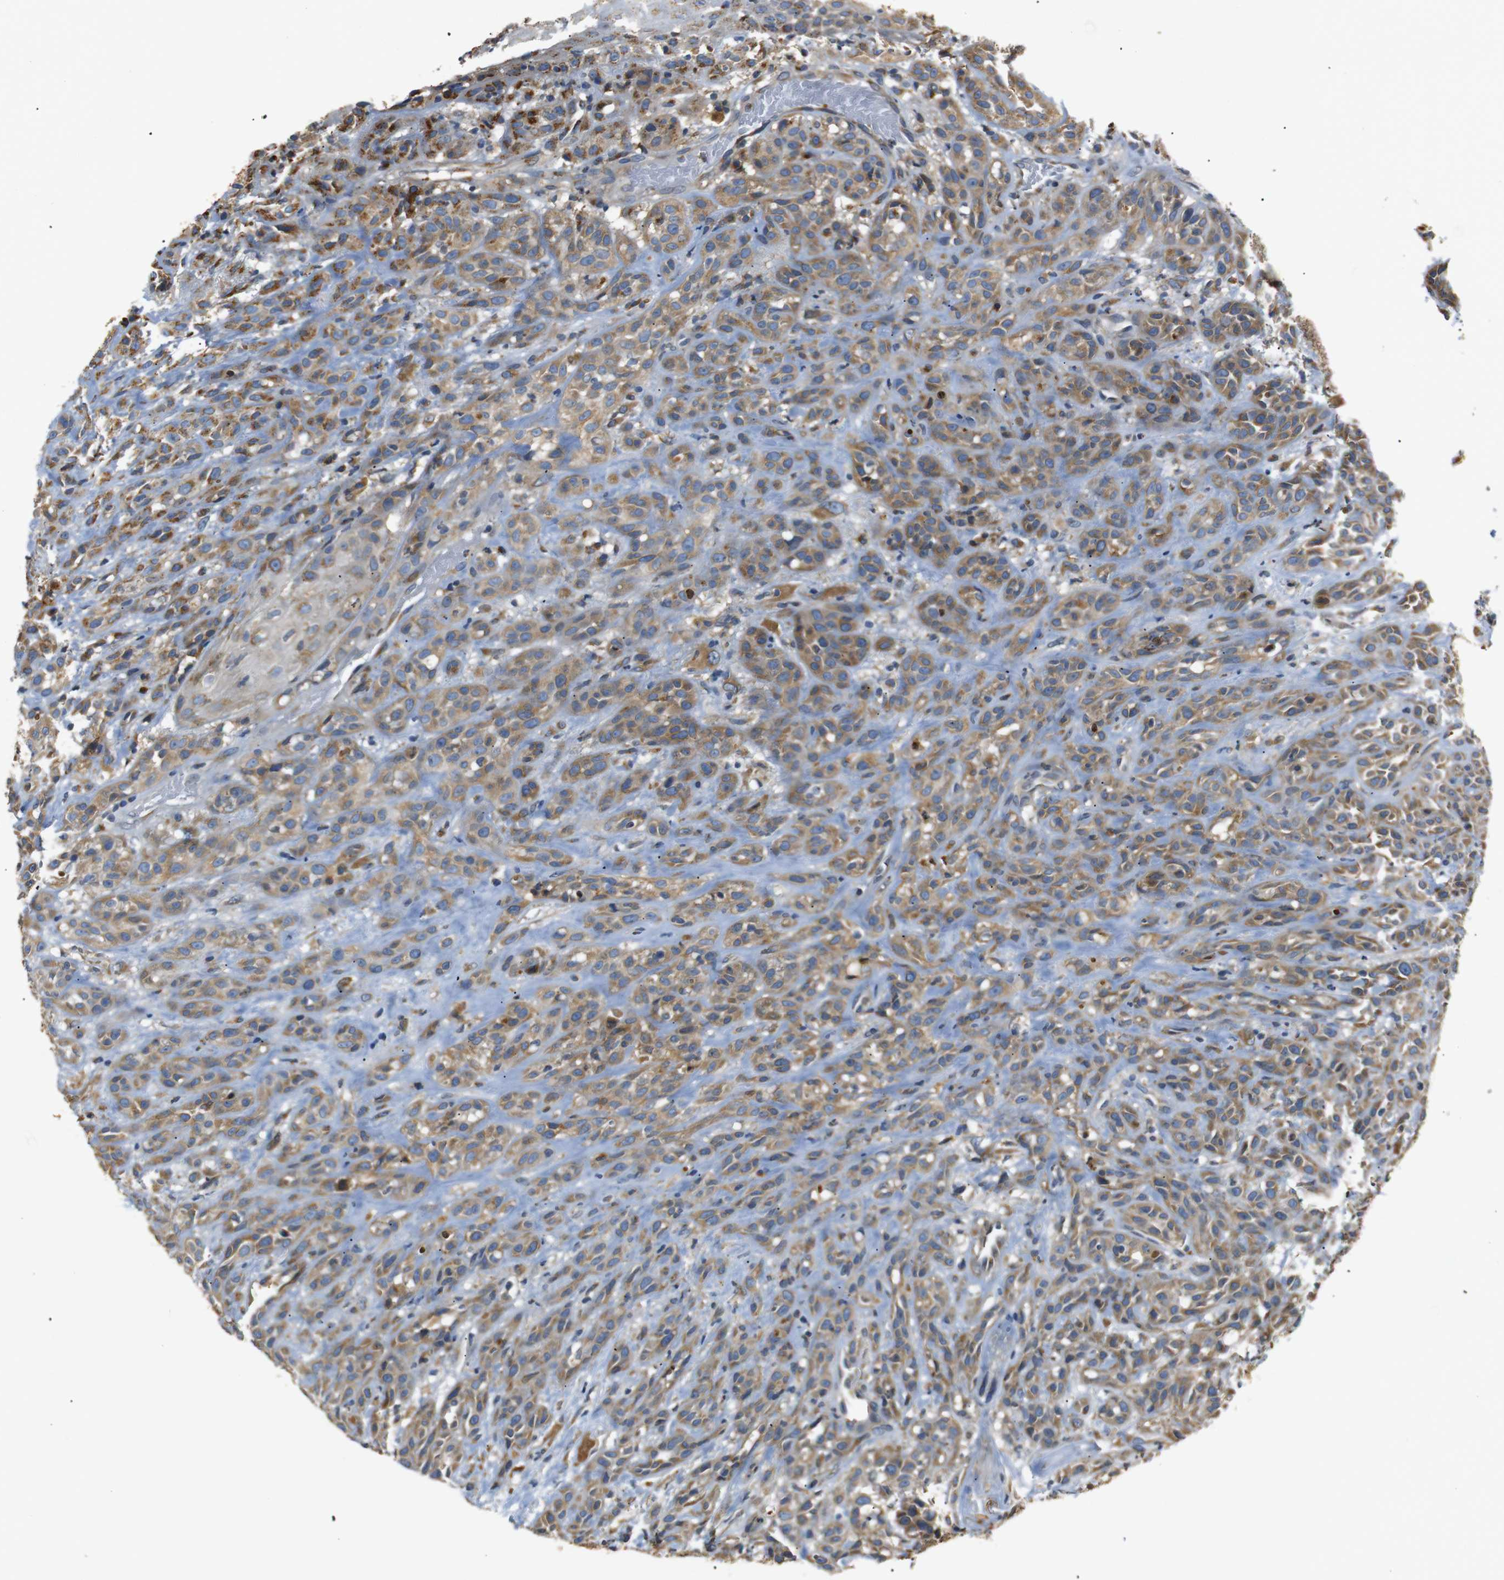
{"staining": {"intensity": "moderate", "quantity": ">75%", "location": "cytoplasmic/membranous"}, "tissue": "head and neck cancer", "cell_type": "Tumor cells", "image_type": "cancer", "snomed": [{"axis": "morphology", "description": "Normal tissue, NOS"}, {"axis": "morphology", "description": "Squamous cell carcinoma, NOS"}, {"axis": "topography", "description": "Cartilage tissue"}, {"axis": "topography", "description": "Head-Neck"}], "caption": "Moderate cytoplasmic/membranous staining for a protein is appreciated in approximately >75% of tumor cells of head and neck cancer (squamous cell carcinoma) using immunohistochemistry (IHC).", "gene": "TMED2", "patient": {"sex": "male", "age": 62}}